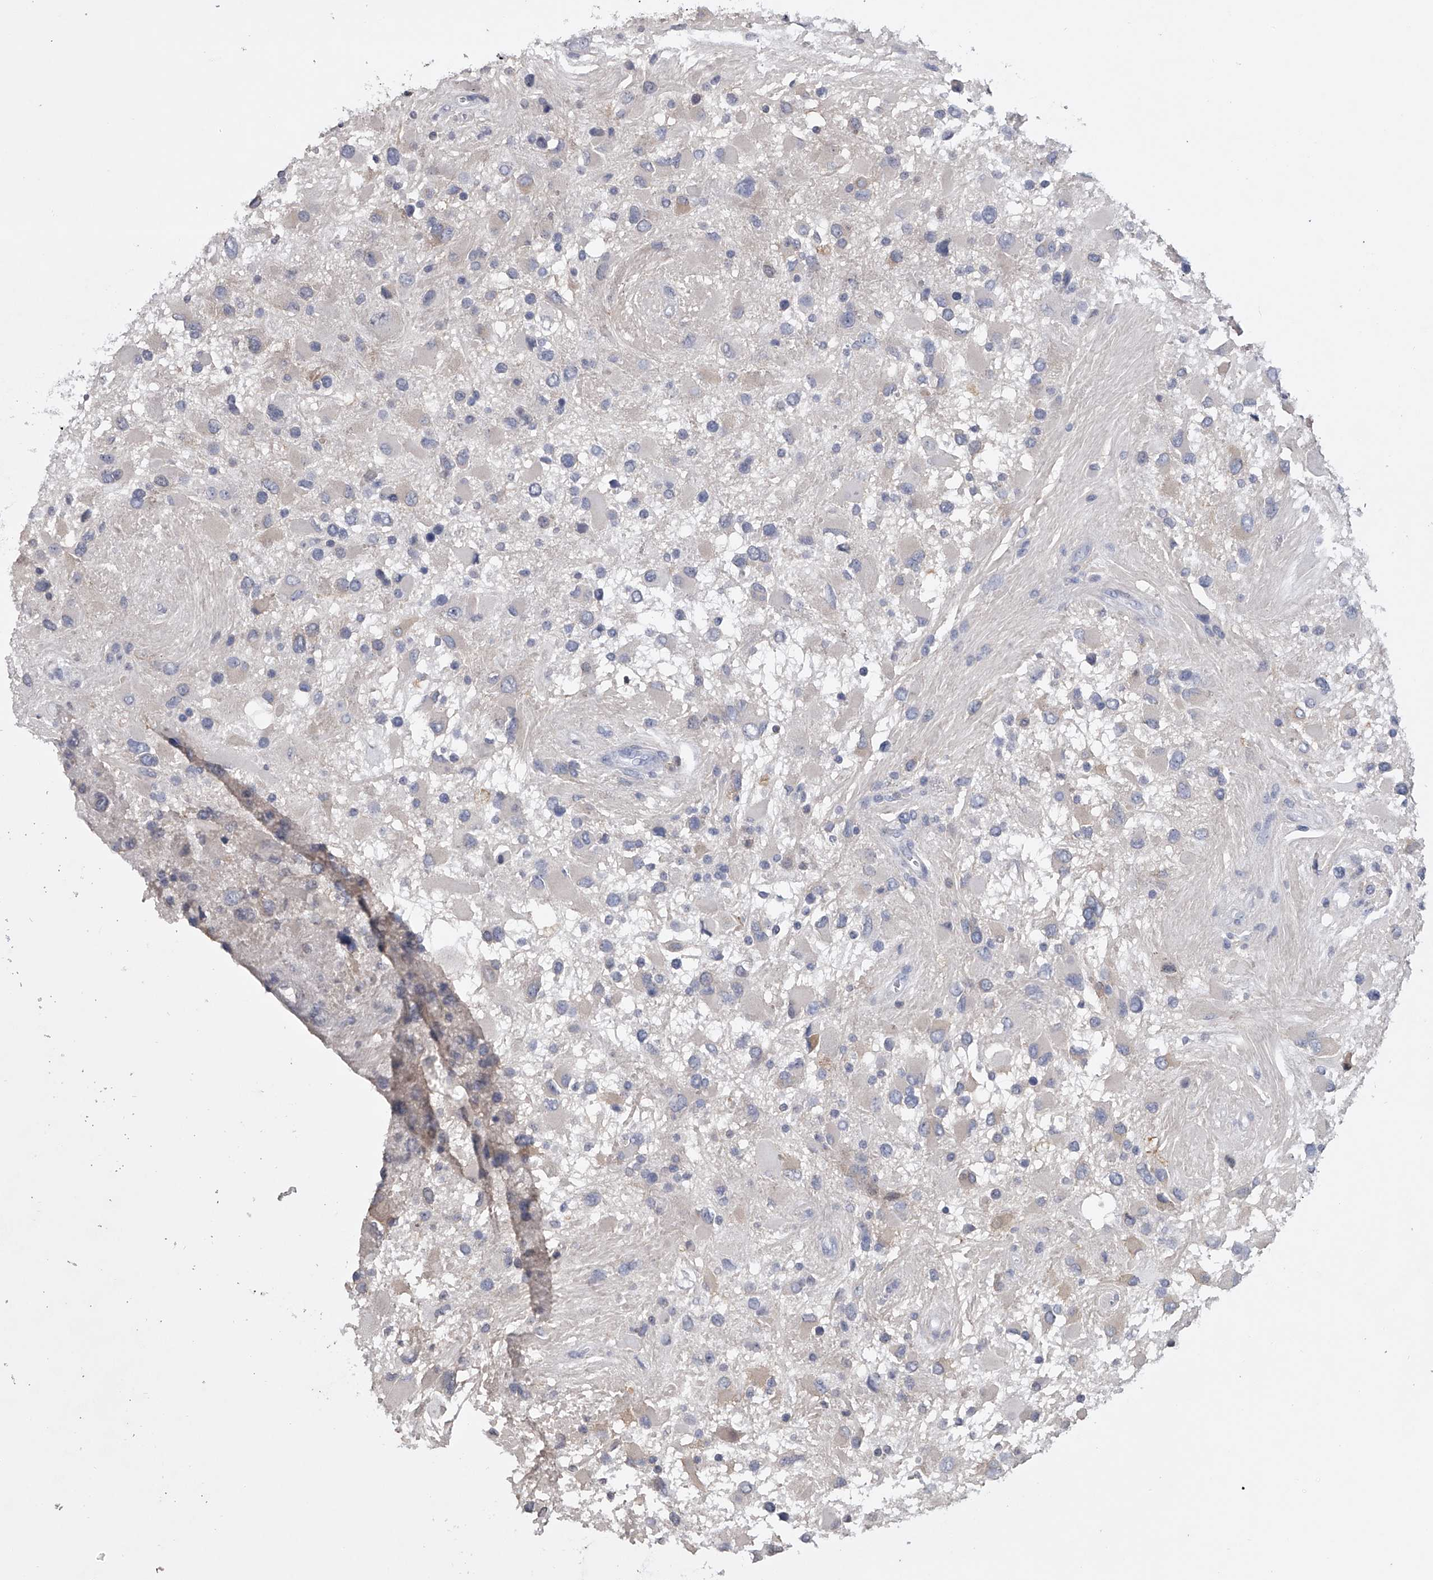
{"staining": {"intensity": "weak", "quantity": "<25%", "location": "cytoplasmic/membranous"}, "tissue": "glioma", "cell_type": "Tumor cells", "image_type": "cancer", "snomed": [{"axis": "morphology", "description": "Glioma, malignant, High grade"}, {"axis": "topography", "description": "Brain"}], "caption": "IHC histopathology image of human glioma stained for a protein (brown), which demonstrates no expression in tumor cells.", "gene": "TASP1", "patient": {"sex": "male", "age": 53}}